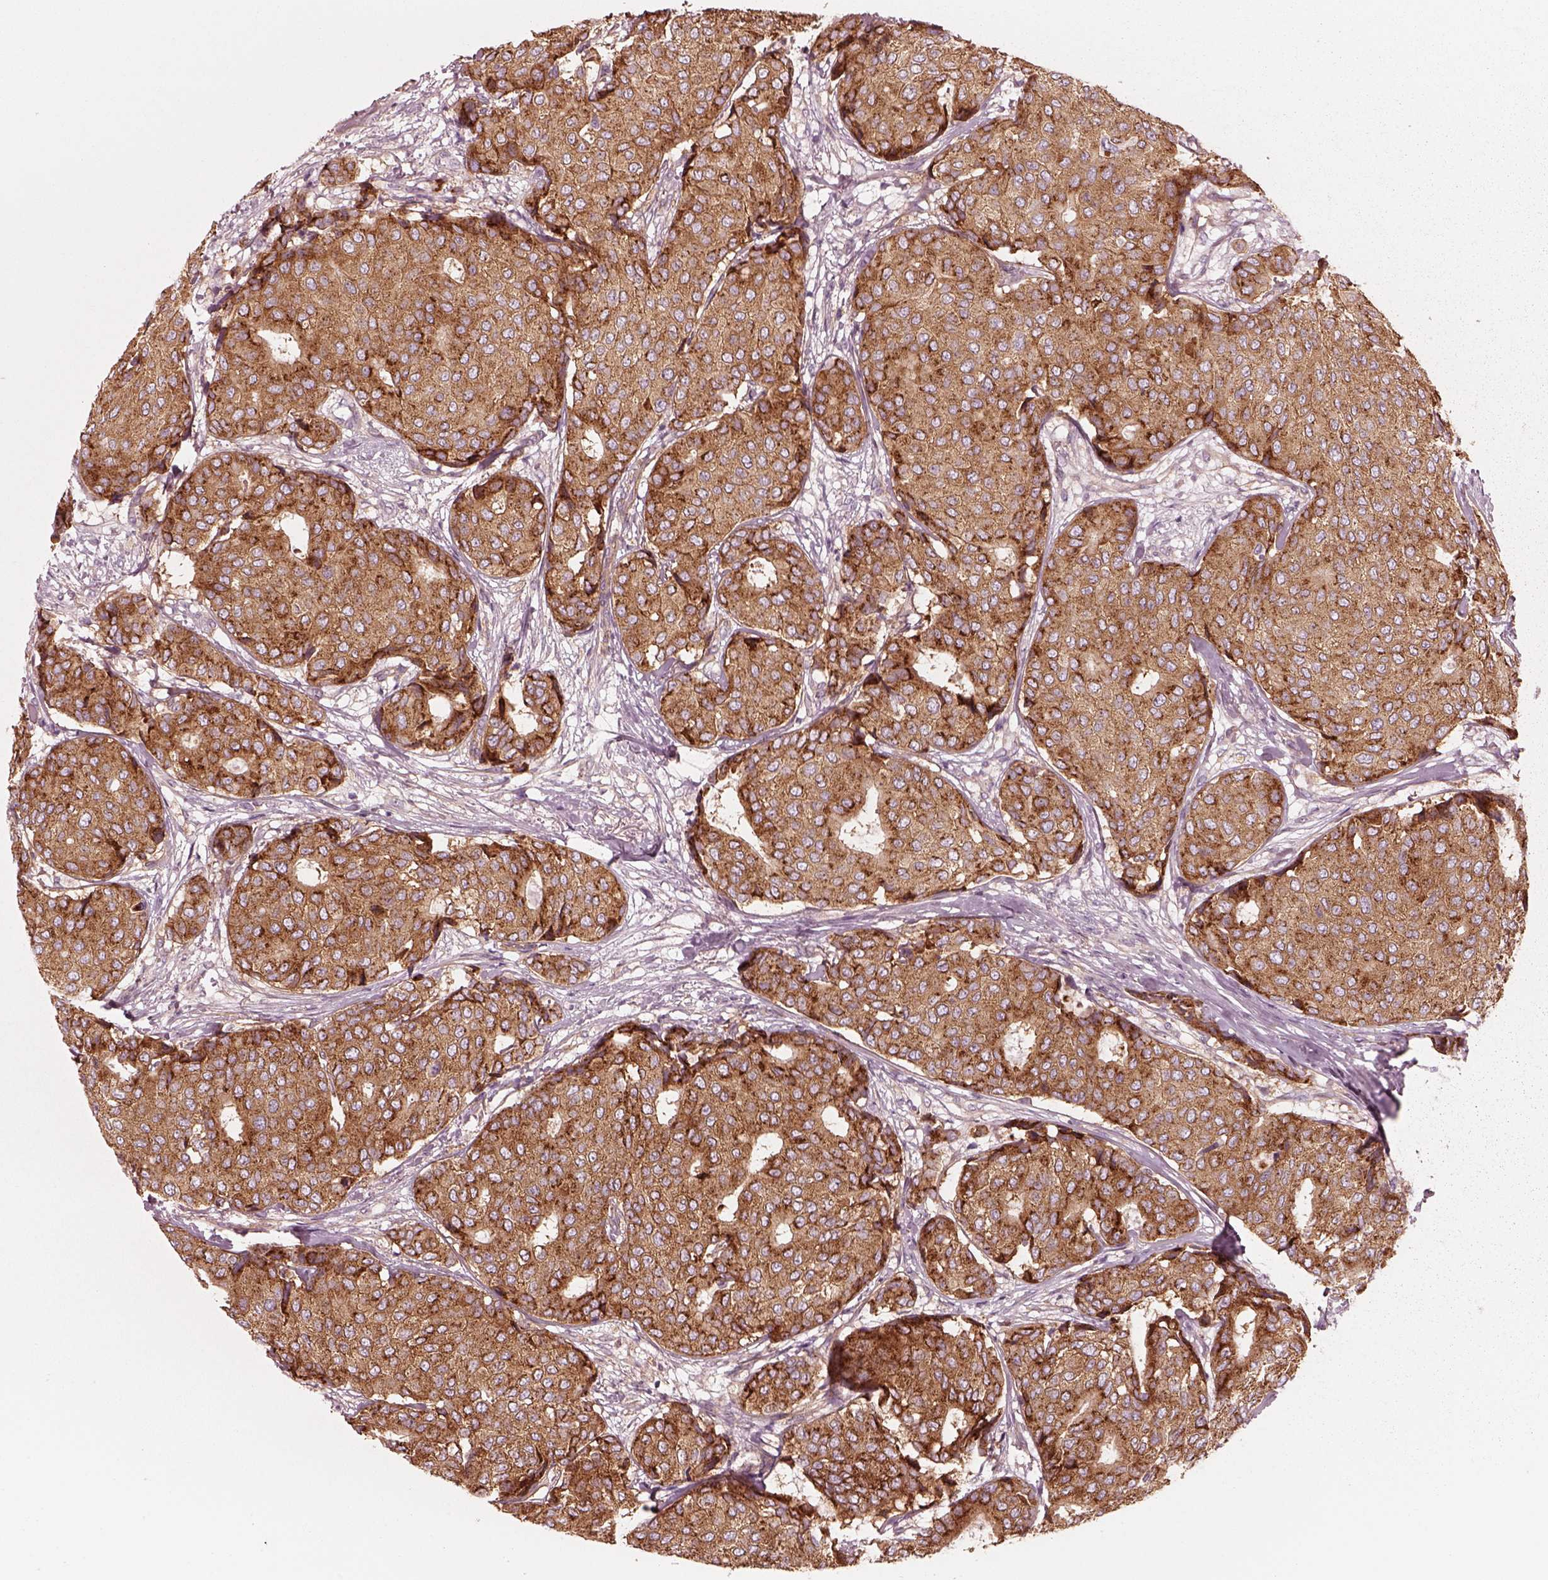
{"staining": {"intensity": "strong", "quantity": ">75%", "location": "cytoplasmic/membranous"}, "tissue": "breast cancer", "cell_type": "Tumor cells", "image_type": "cancer", "snomed": [{"axis": "morphology", "description": "Duct carcinoma"}, {"axis": "topography", "description": "Breast"}], "caption": "Immunohistochemistry (IHC) histopathology image of intraductal carcinoma (breast) stained for a protein (brown), which exhibits high levels of strong cytoplasmic/membranous expression in approximately >75% of tumor cells.", "gene": "ELAPOR1", "patient": {"sex": "female", "age": 75}}